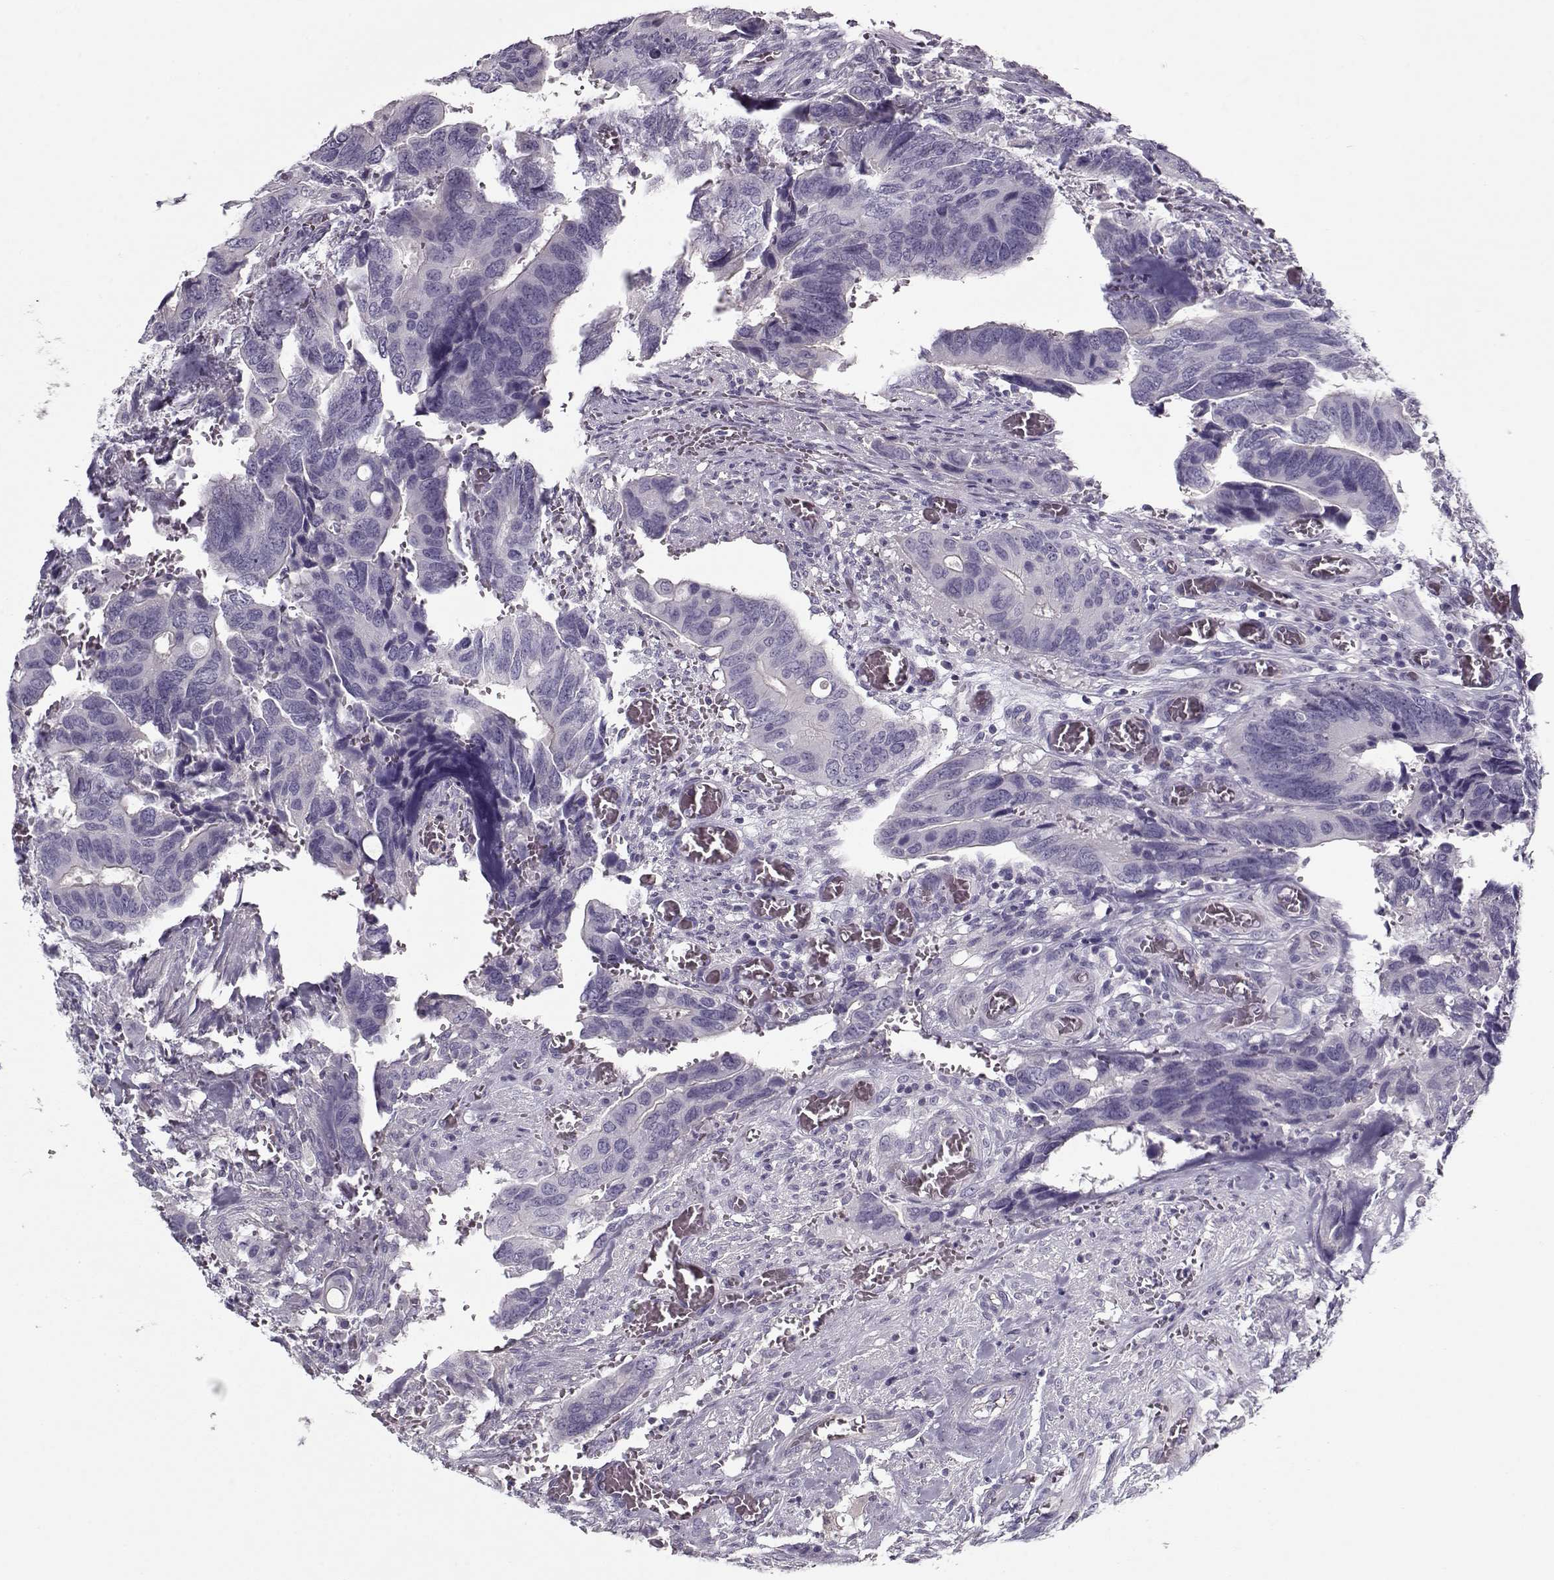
{"staining": {"intensity": "negative", "quantity": "none", "location": "none"}, "tissue": "colorectal cancer", "cell_type": "Tumor cells", "image_type": "cancer", "snomed": [{"axis": "morphology", "description": "Adenocarcinoma, NOS"}, {"axis": "topography", "description": "Colon"}], "caption": "Adenocarcinoma (colorectal) was stained to show a protein in brown. There is no significant staining in tumor cells.", "gene": "CCDC136", "patient": {"sex": "male", "age": 49}}